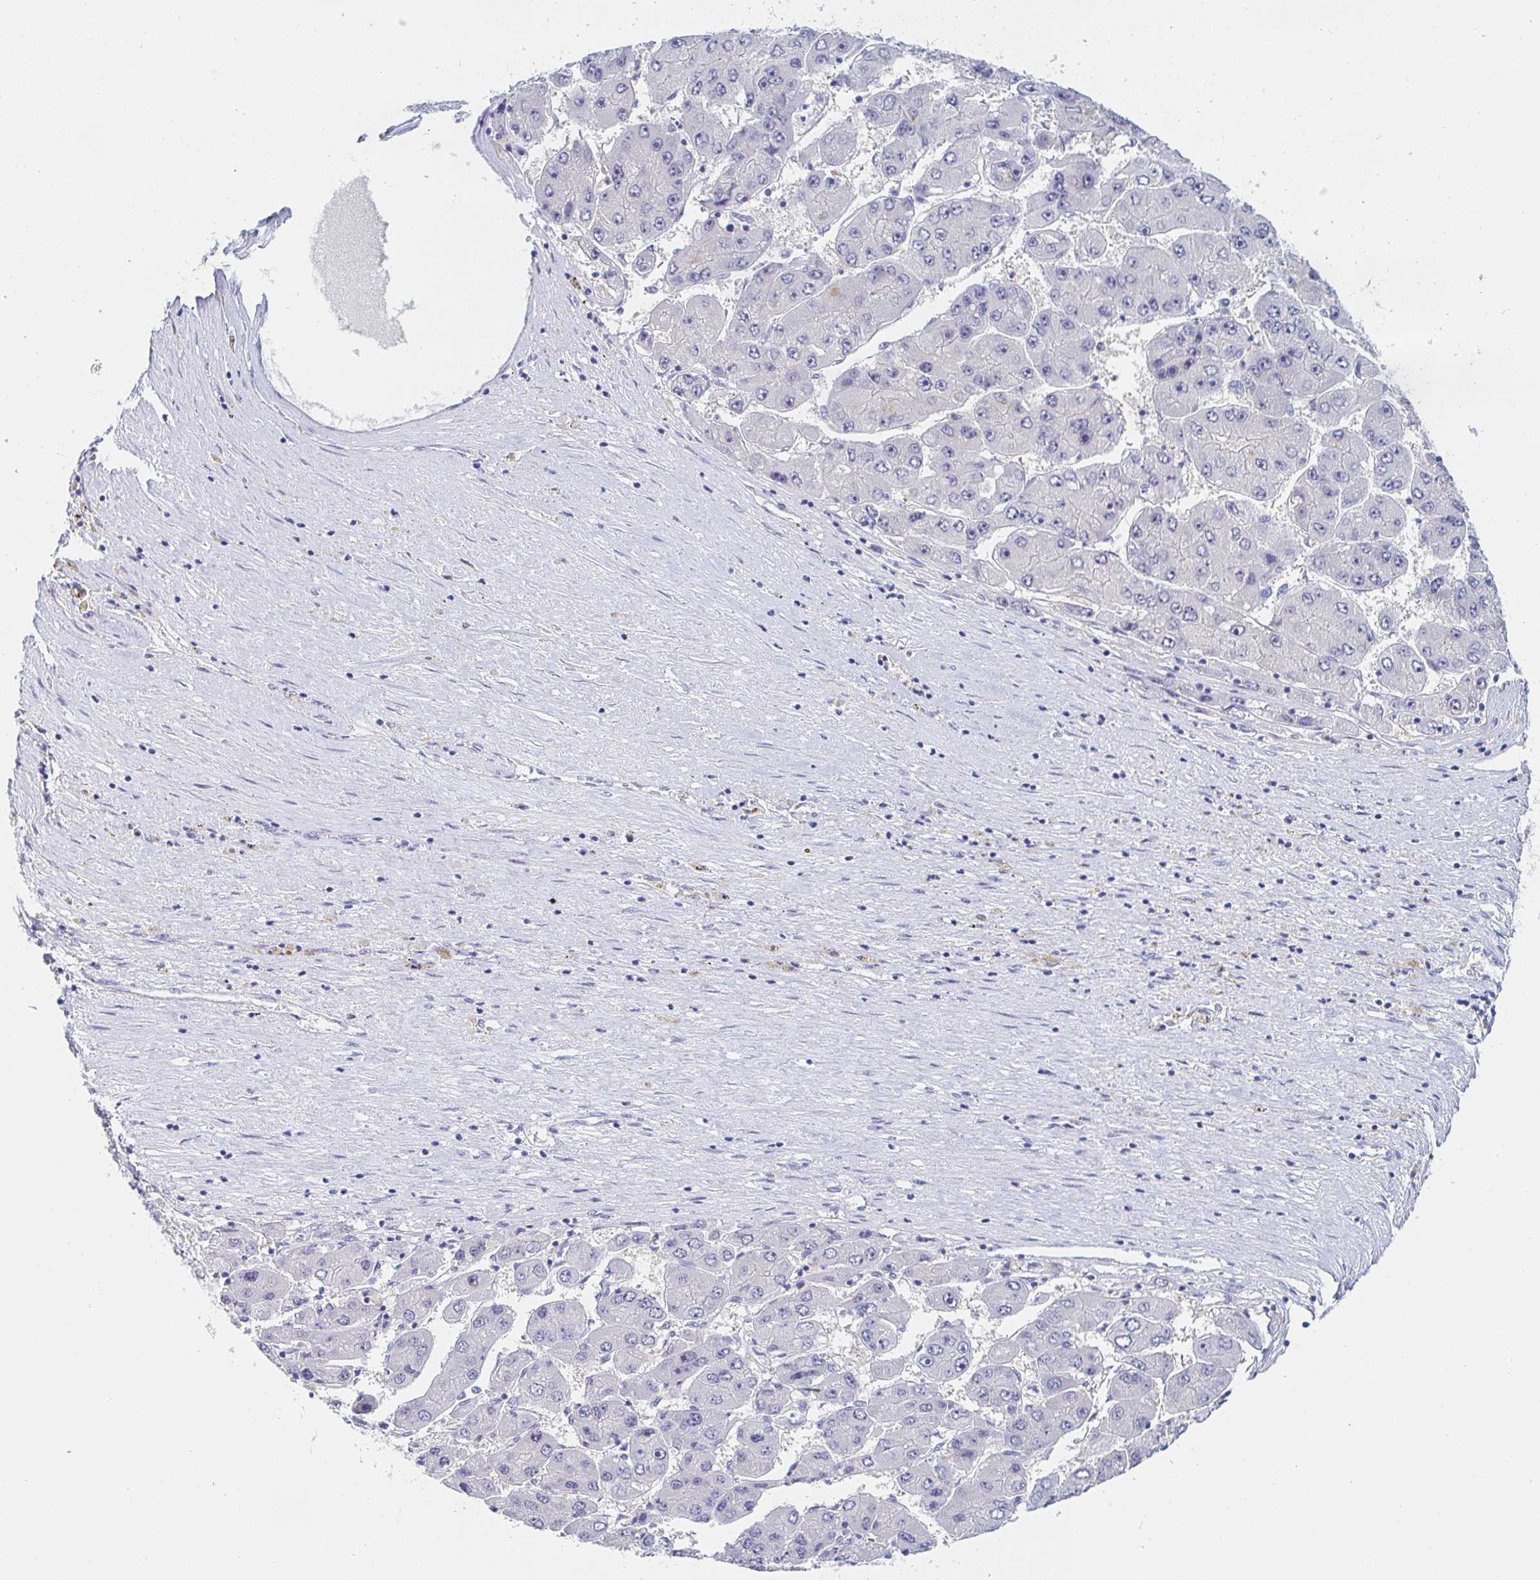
{"staining": {"intensity": "negative", "quantity": "none", "location": "none"}, "tissue": "liver cancer", "cell_type": "Tumor cells", "image_type": "cancer", "snomed": [{"axis": "morphology", "description": "Carcinoma, Hepatocellular, NOS"}, {"axis": "topography", "description": "Liver"}], "caption": "High magnification brightfield microscopy of hepatocellular carcinoma (liver) stained with DAB (brown) and counterstained with hematoxylin (blue): tumor cells show no significant positivity.", "gene": "PDE6B", "patient": {"sex": "female", "age": 61}}